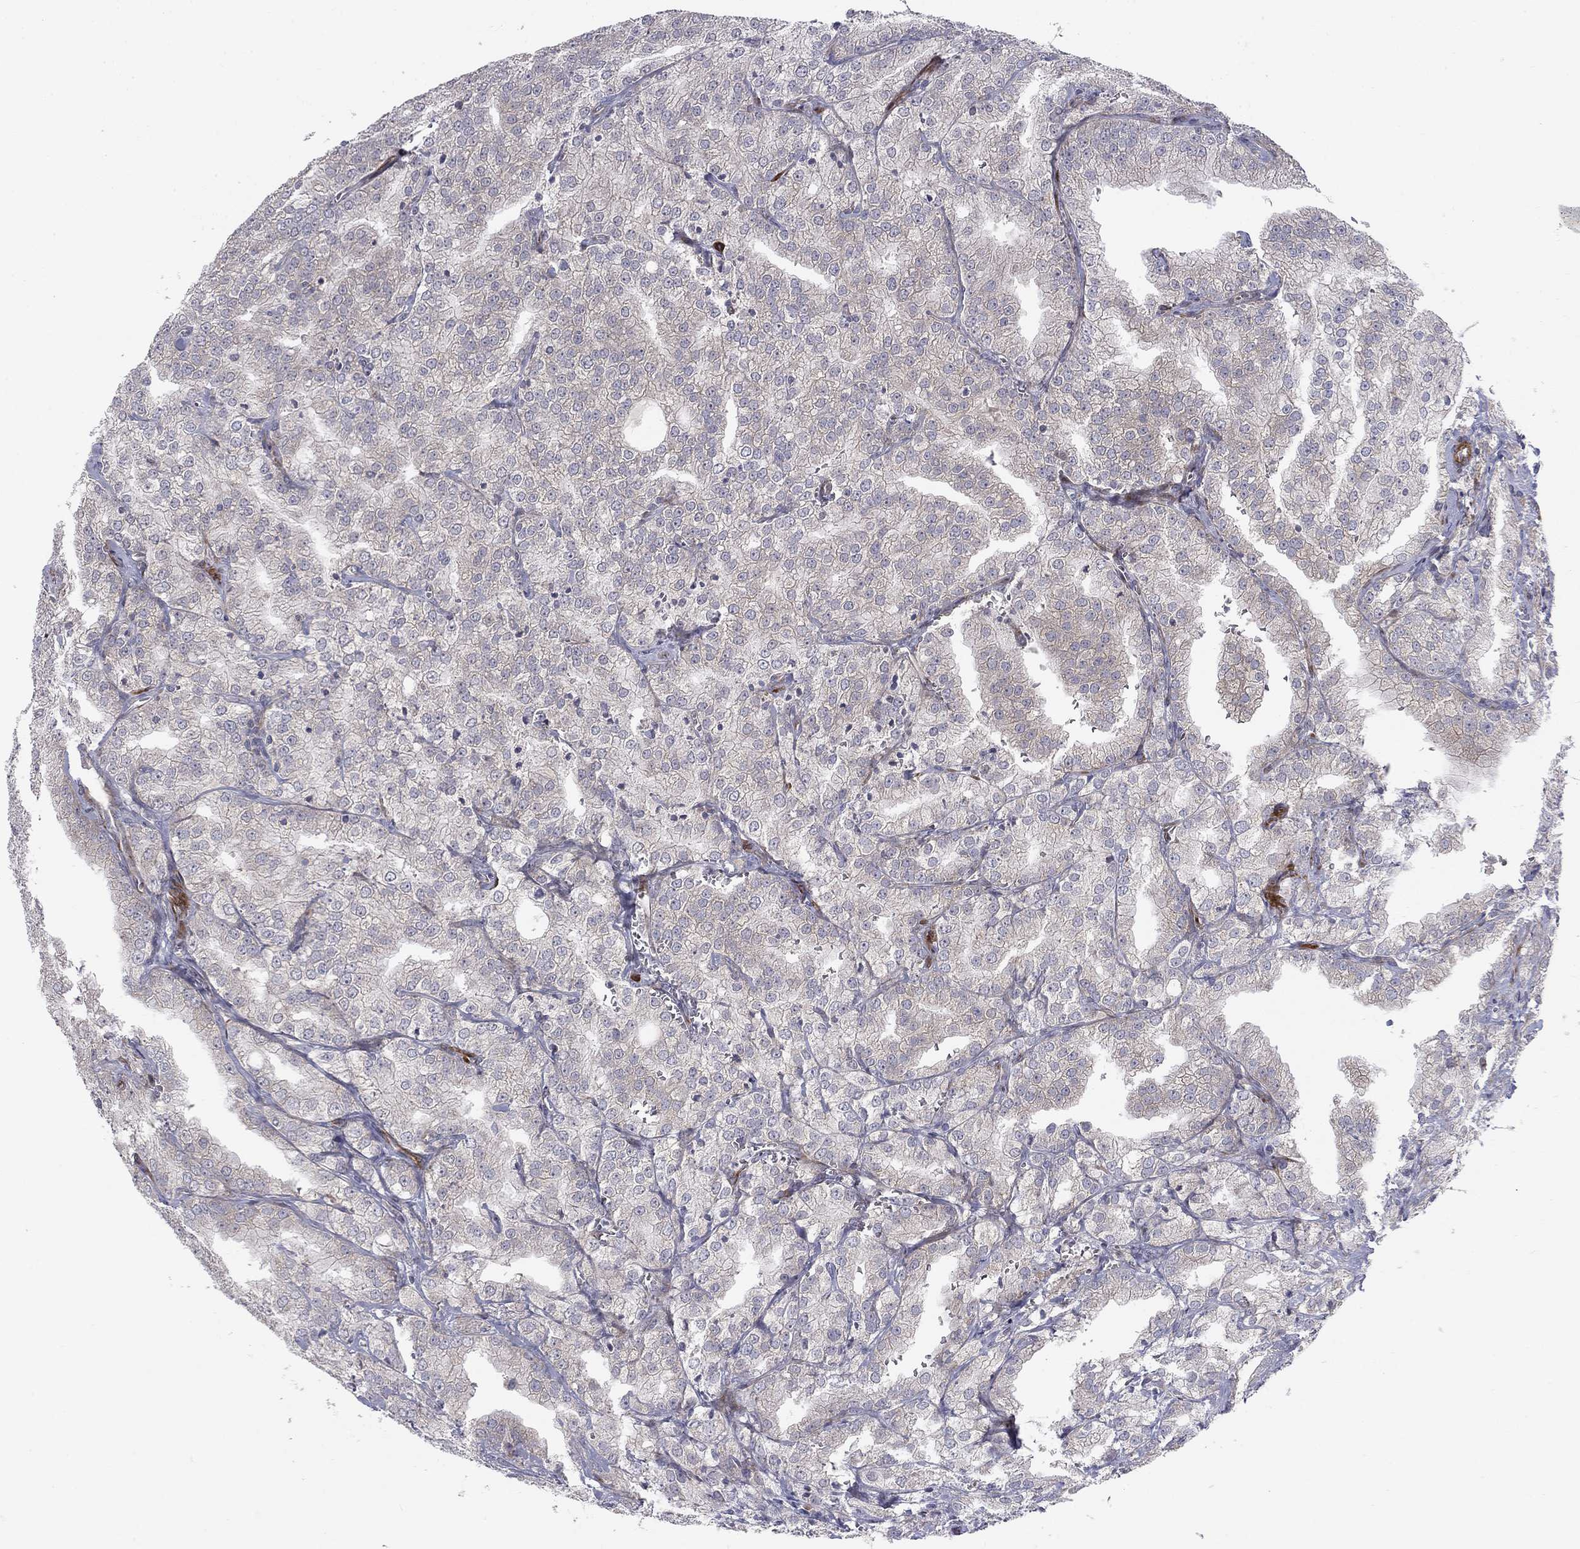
{"staining": {"intensity": "negative", "quantity": "none", "location": "none"}, "tissue": "prostate cancer", "cell_type": "Tumor cells", "image_type": "cancer", "snomed": [{"axis": "morphology", "description": "Adenocarcinoma, NOS"}, {"axis": "topography", "description": "Prostate"}], "caption": "IHC of adenocarcinoma (prostate) demonstrates no positivity in tumor cells.", "gene": "MIOS", "patient": {"sex": "male", "age": 70}}